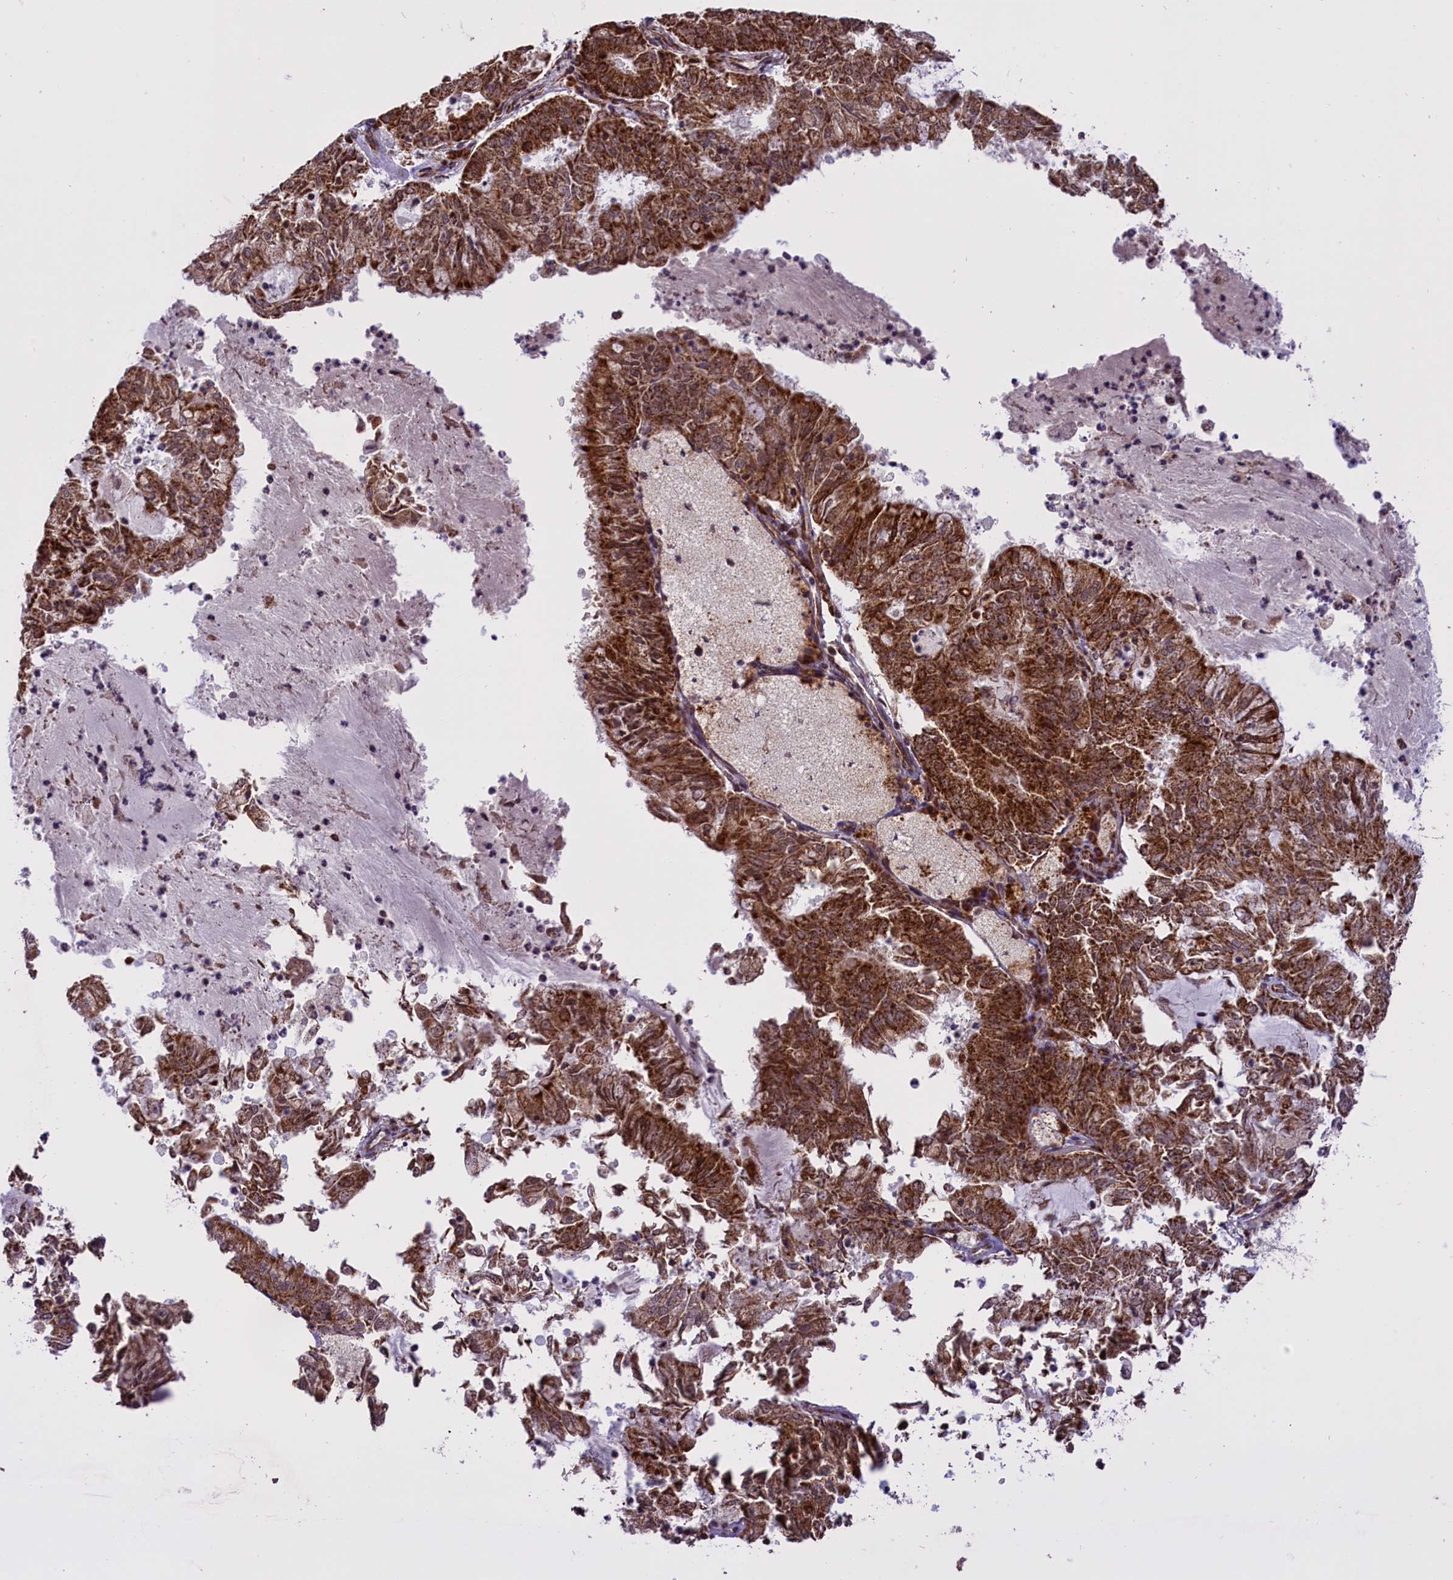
{"staining": {"intensity": "strong", "quantity": ">75%", "location": "cytoplasmic/membranous"}, "tissue": "endometrial cancer", "cell_type": "Tumor cells", "image_type": "cancer", "snomed": [{"axis": "morphology", "description": "Adenocarcinoma, NOS"}, {"axis": "topography", "description": "Endometrium"}], "caption": "Endometrial cancer stained with DAB immunohistochemistry shows high levels of strong cytoplasmic/membranous positivity in approximately >75% of tumor cells. (DAB (3,3'-diaminobenzidine) IHC with brightfield microscopy, high magnification).", "gene": "NDUFS5", "patient": {"sex": "female", "age": 57}}